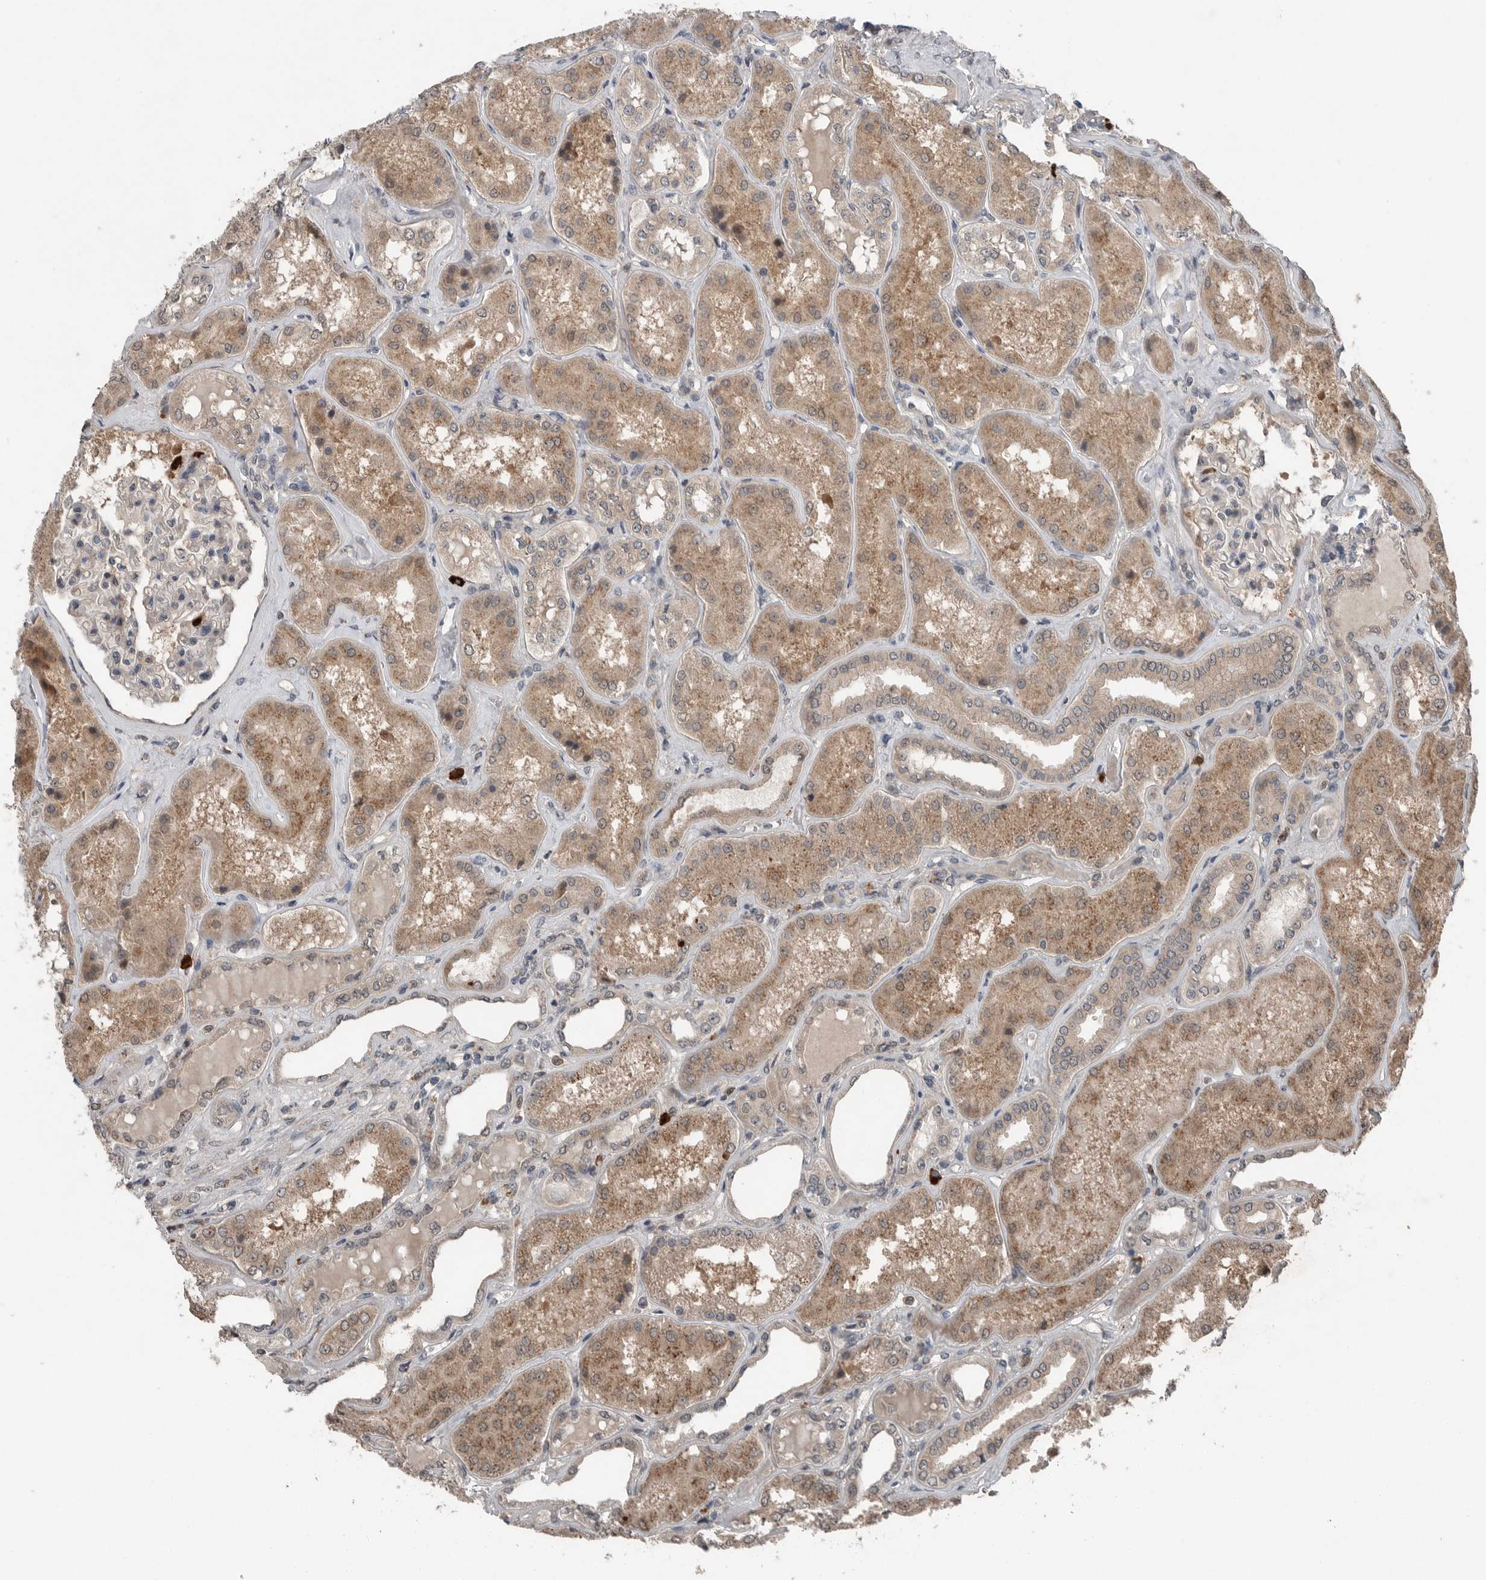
{"staining": {"intensity": "negative", "quantity": "none", "location": "none"}, "tissue": "kidney", "cell_type": "Cells in glomeruli", "image_type": "normal", "snomed": [{"axis": "morphology", "description": "Normal tissue, NOS"}, {"axis": "topography", "description": "Kidney"}], "caption": "Benign kidney was stained to show a protein in brown. There is no significant positivity in cells in glomeruli. Brightfield microscopy of immunohistochemistry (IHC) stained with DAB (3,3'-diaminobenzidine) (brown) and hematoxylin (blue), captured at high magnification.", "gene": "SCP2", "patient": {"sex": "female", "age": 56}}